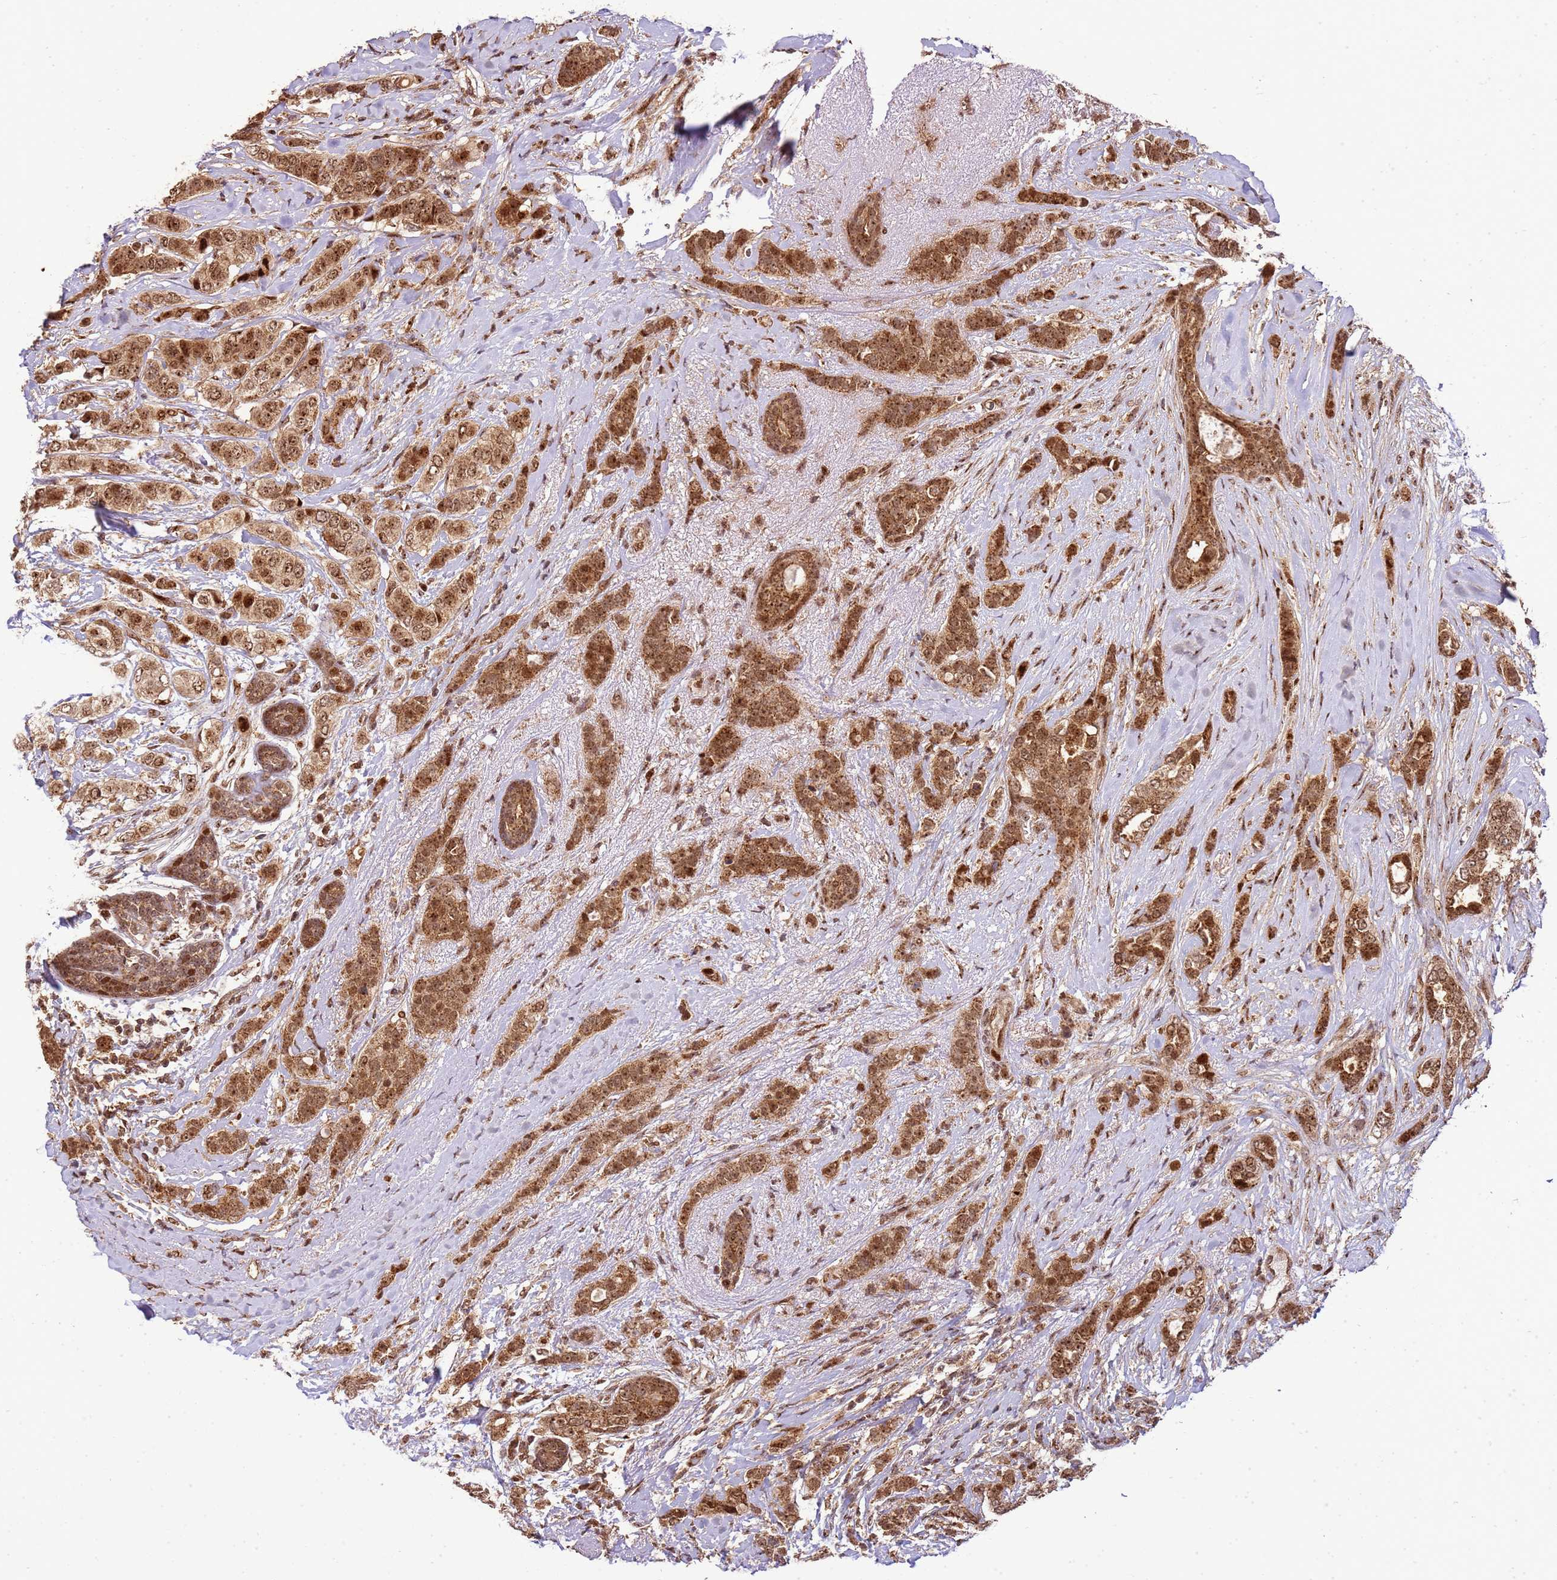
{"staining": {"intensity": "moderate", "quantity": ">75%", "location": "cytoplasmic/membranous,nuclear"}, "tissue": "breast cancer", "cell_type": "Tumor cells", "image_type": "cancer", "snomed": [{"axis": "morphology", "description": "Lobular carcinoma"}, {"axis": "topography", "description": "Breast"}], "caption": "Immunohistochemical staining of human breast cancer demonstrates medium levels of moderate cytoplasmic/membranous and nuclear positivity in about >75% of tumor cells.", "gene": "PEX14", "patient": {"sex": "female", "age": 51}}